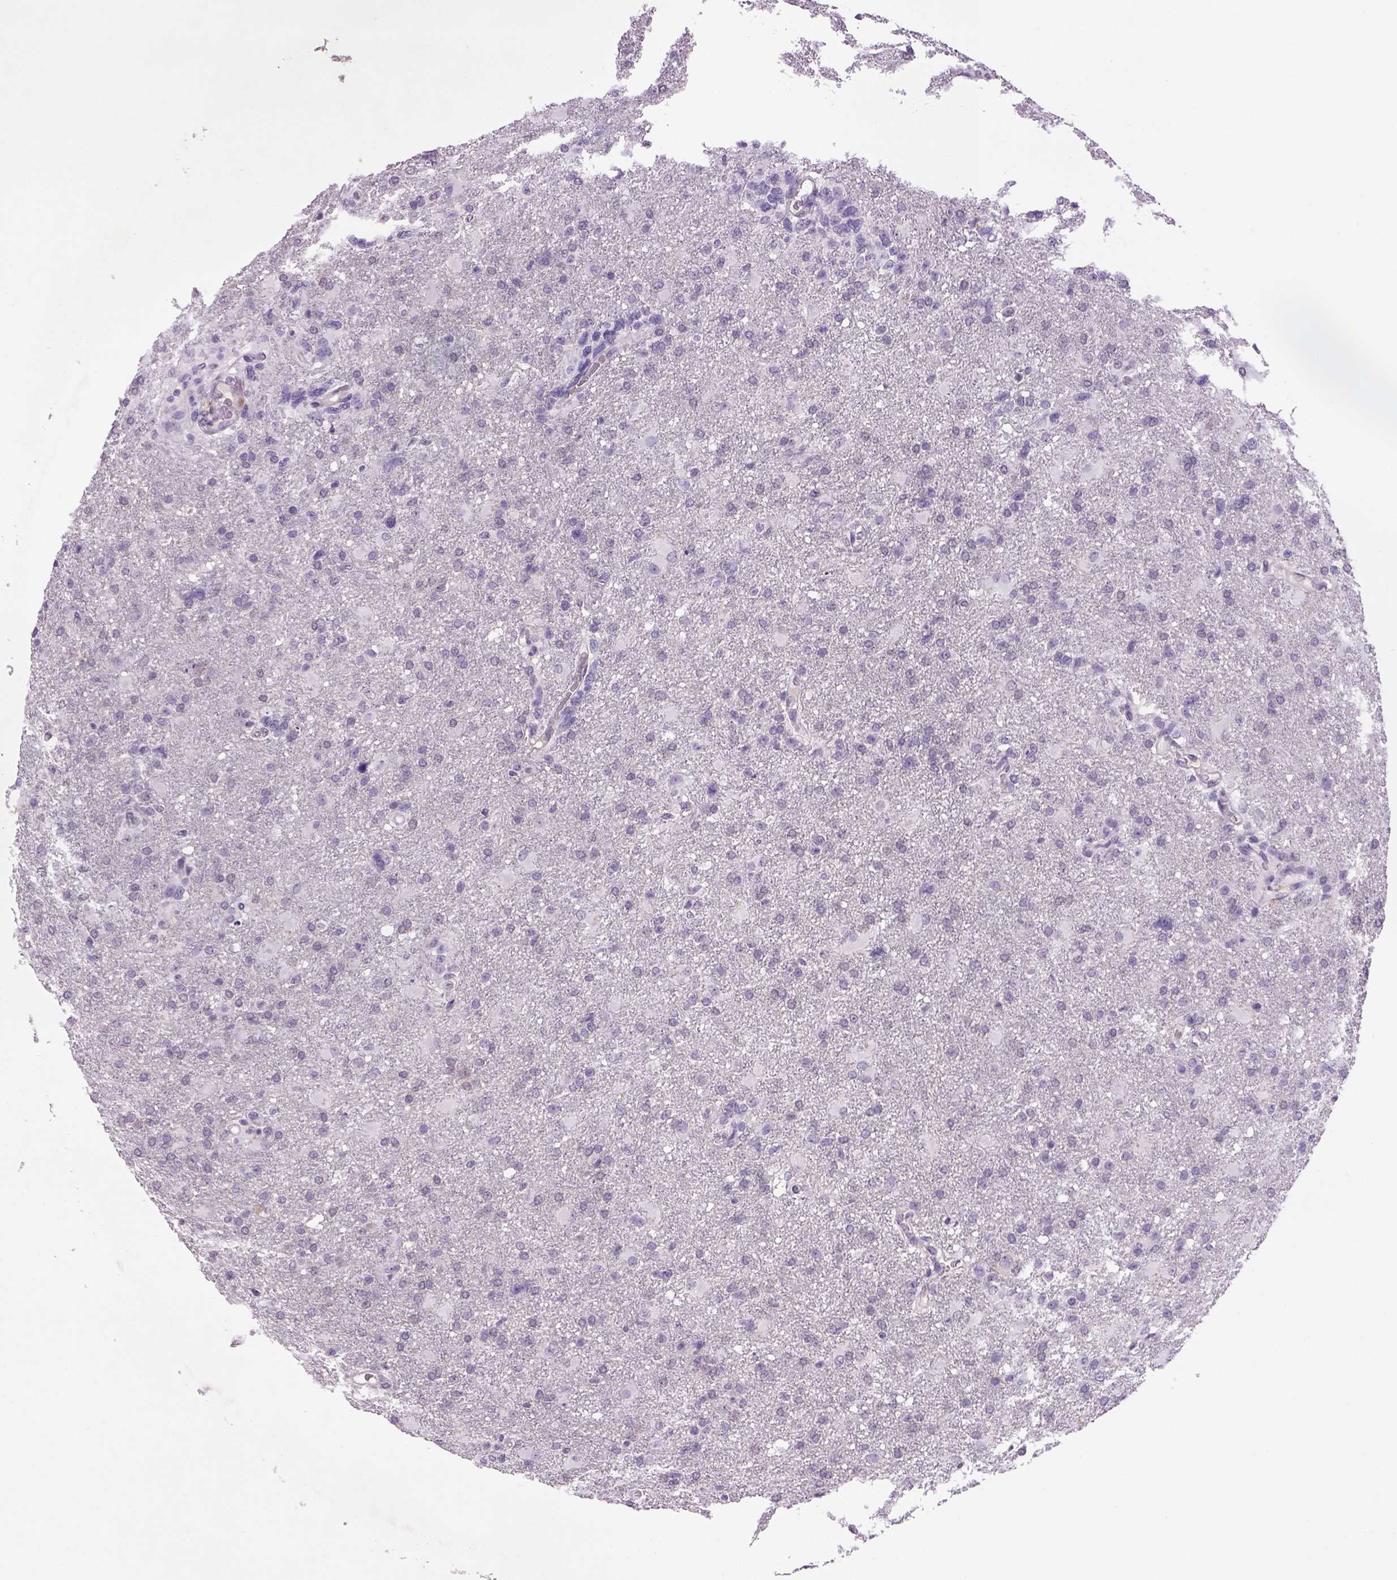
{"staining": {"intensity": "negative", "quantity": "none", "location": "none"}, "tissue": "glioma", "cell_type": "Tumor cells", "image_type": "cancer", "snomed": [{"axis": "morphology", "description": "Glioma, malignant, High grade"}, {"axis": "topography", "description": "Brain"}], "caption": "High power microscopy image of an immunohistochemistry photomicrograph of malignant high-grade glioma, revealing no significant staining in tumor cells.", "gene": "PRRT1", "patient": {"sex": "male", "age": 68}}